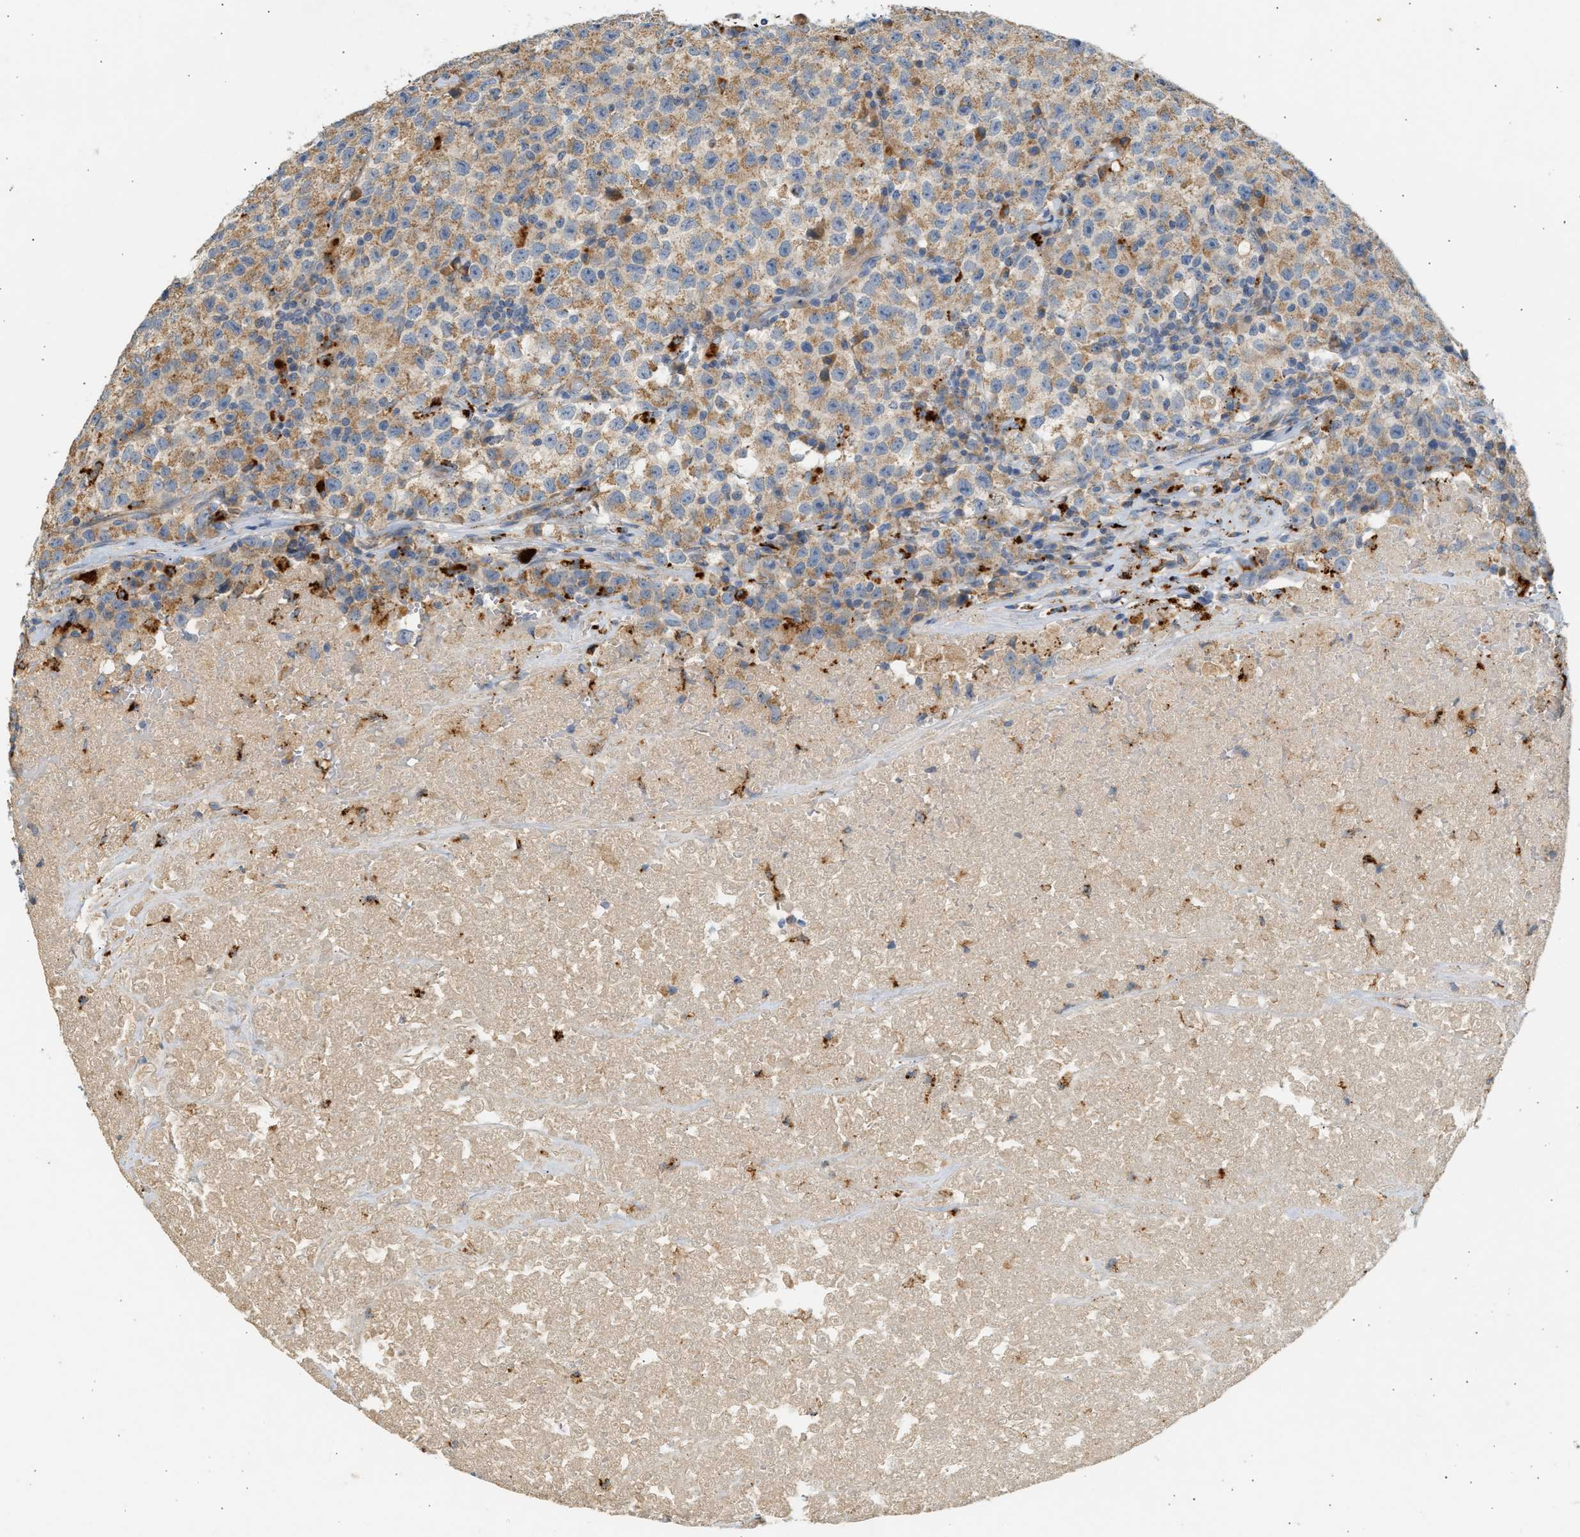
{"staining": {"intensity": "moderate", "quantity": ">75%", "location": "cytoplasmic/membranous"}, "tissue": "testis cancer", "cell_type": "Tumor cells", "image_type": "cancer", "snomed": [{"axis": "morphology", "description": "Seminoma, NOS"}, {"axis": "topography", "description": "Testis"}], "caption": "This is an image of immunohistochemistry staining of testis seminoma, which shows moderate expression in the cytoplasmic/membranous of tumor cells.", "gene": "ENTHD1", "patient": {"sex": "male", "age": 22}}